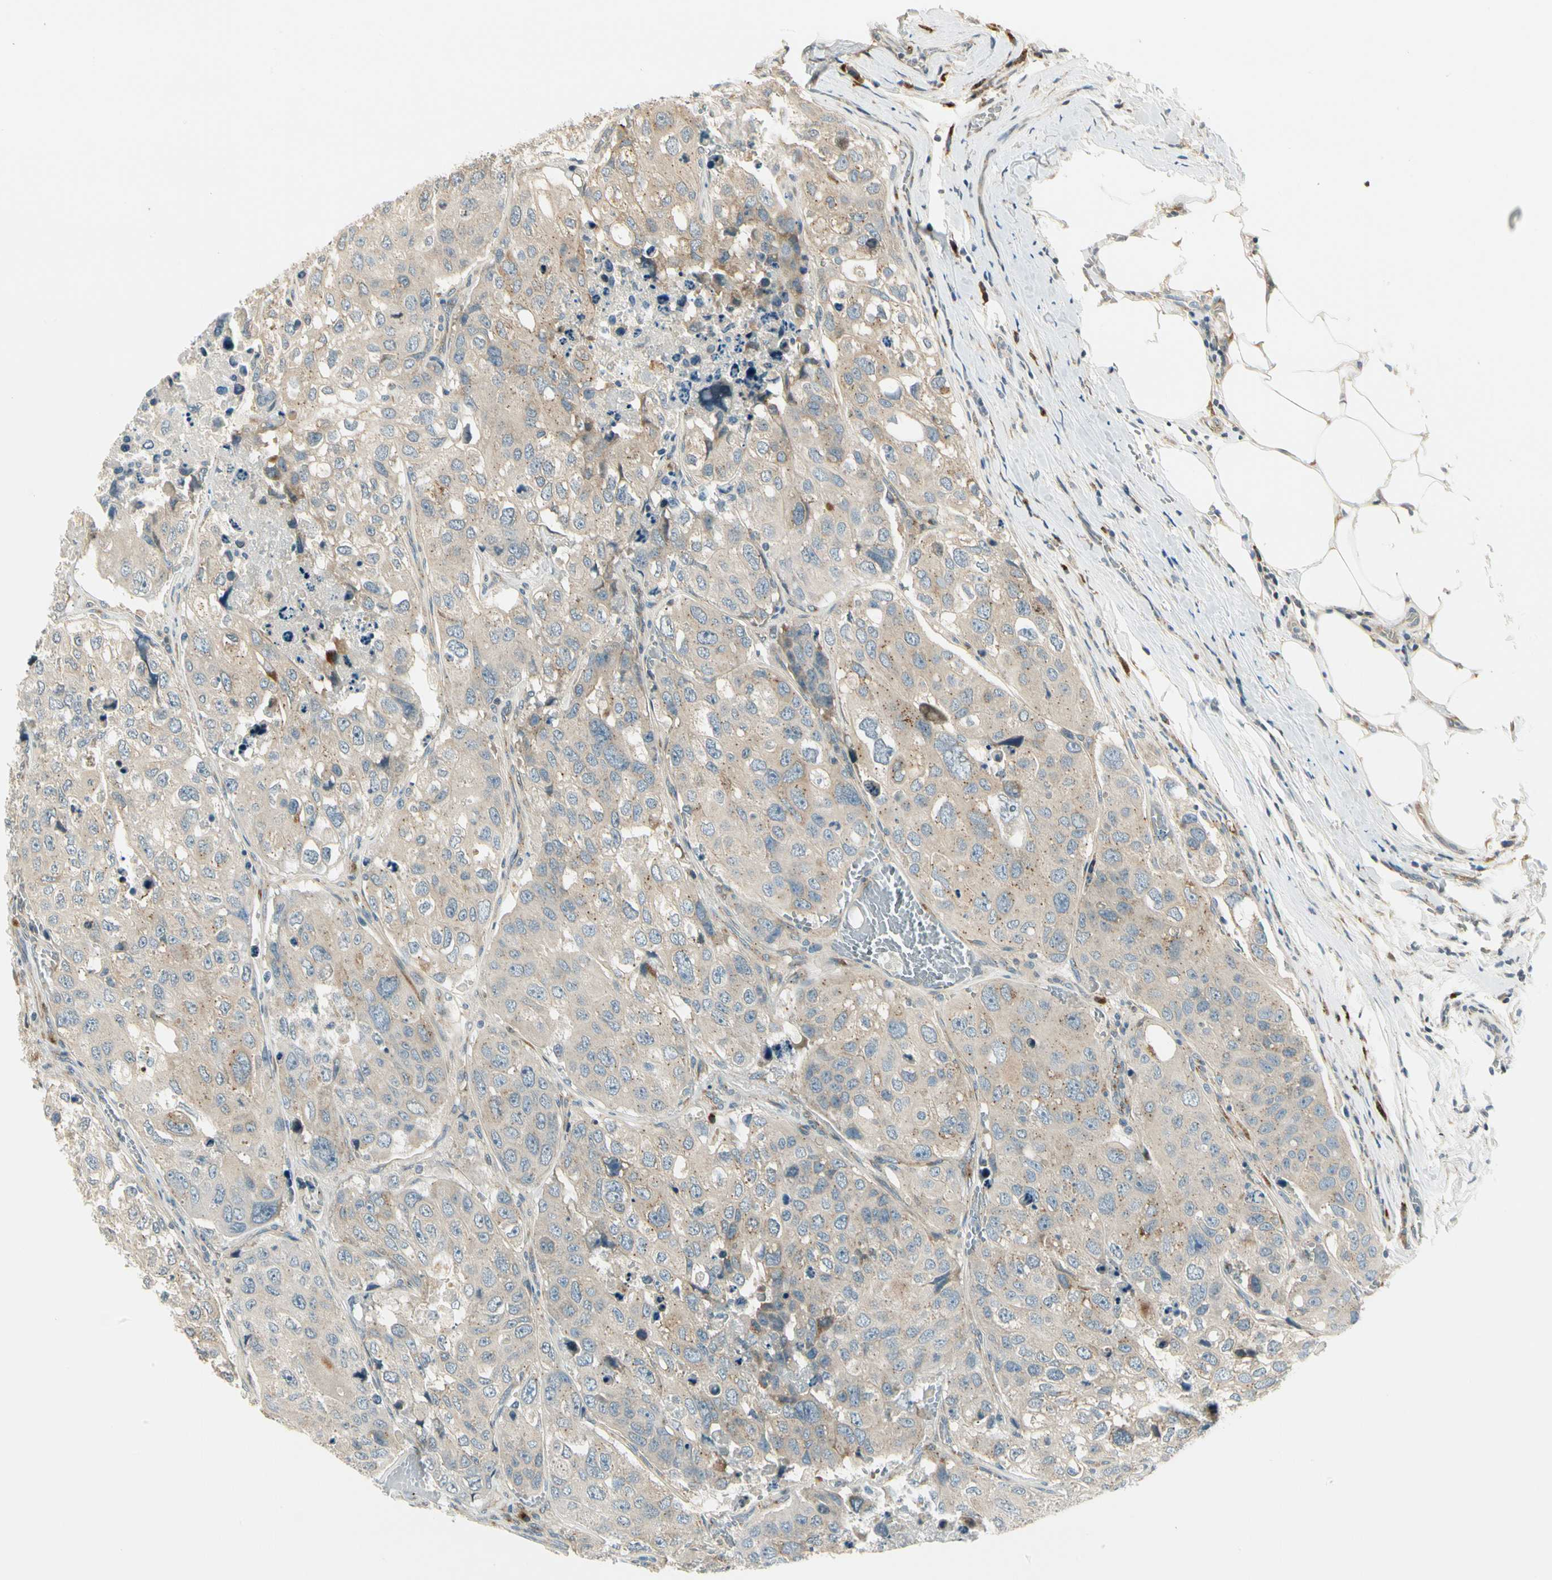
{"staining": {"intensity": "weak", "quantity": ">75%", "location": "cytoplasmic/membranous"}, "tissue": "urothelial cancer", "cell_type": "Tumor cells", "image_type": "cancer", "snomed": [{"axis": "morphology", "description": "Urothelial carcinoma, High grade"}, {"axis": "topography", "description": "Lymph node"}, {"axis": "topography", "description": "Urinary bladder"}], "caption": "Brown immunohistochemical staining in high-grade urothelial carcinoma displays weak cytoplasmic/membranous staining in about >75% of tumor cells. (DAB (3,3'-diaminobenzidine) IHC with brightfield microscopy, high magnification).", "gene": "MANSC1", "patient": {"sex": "male", "age": 51}}